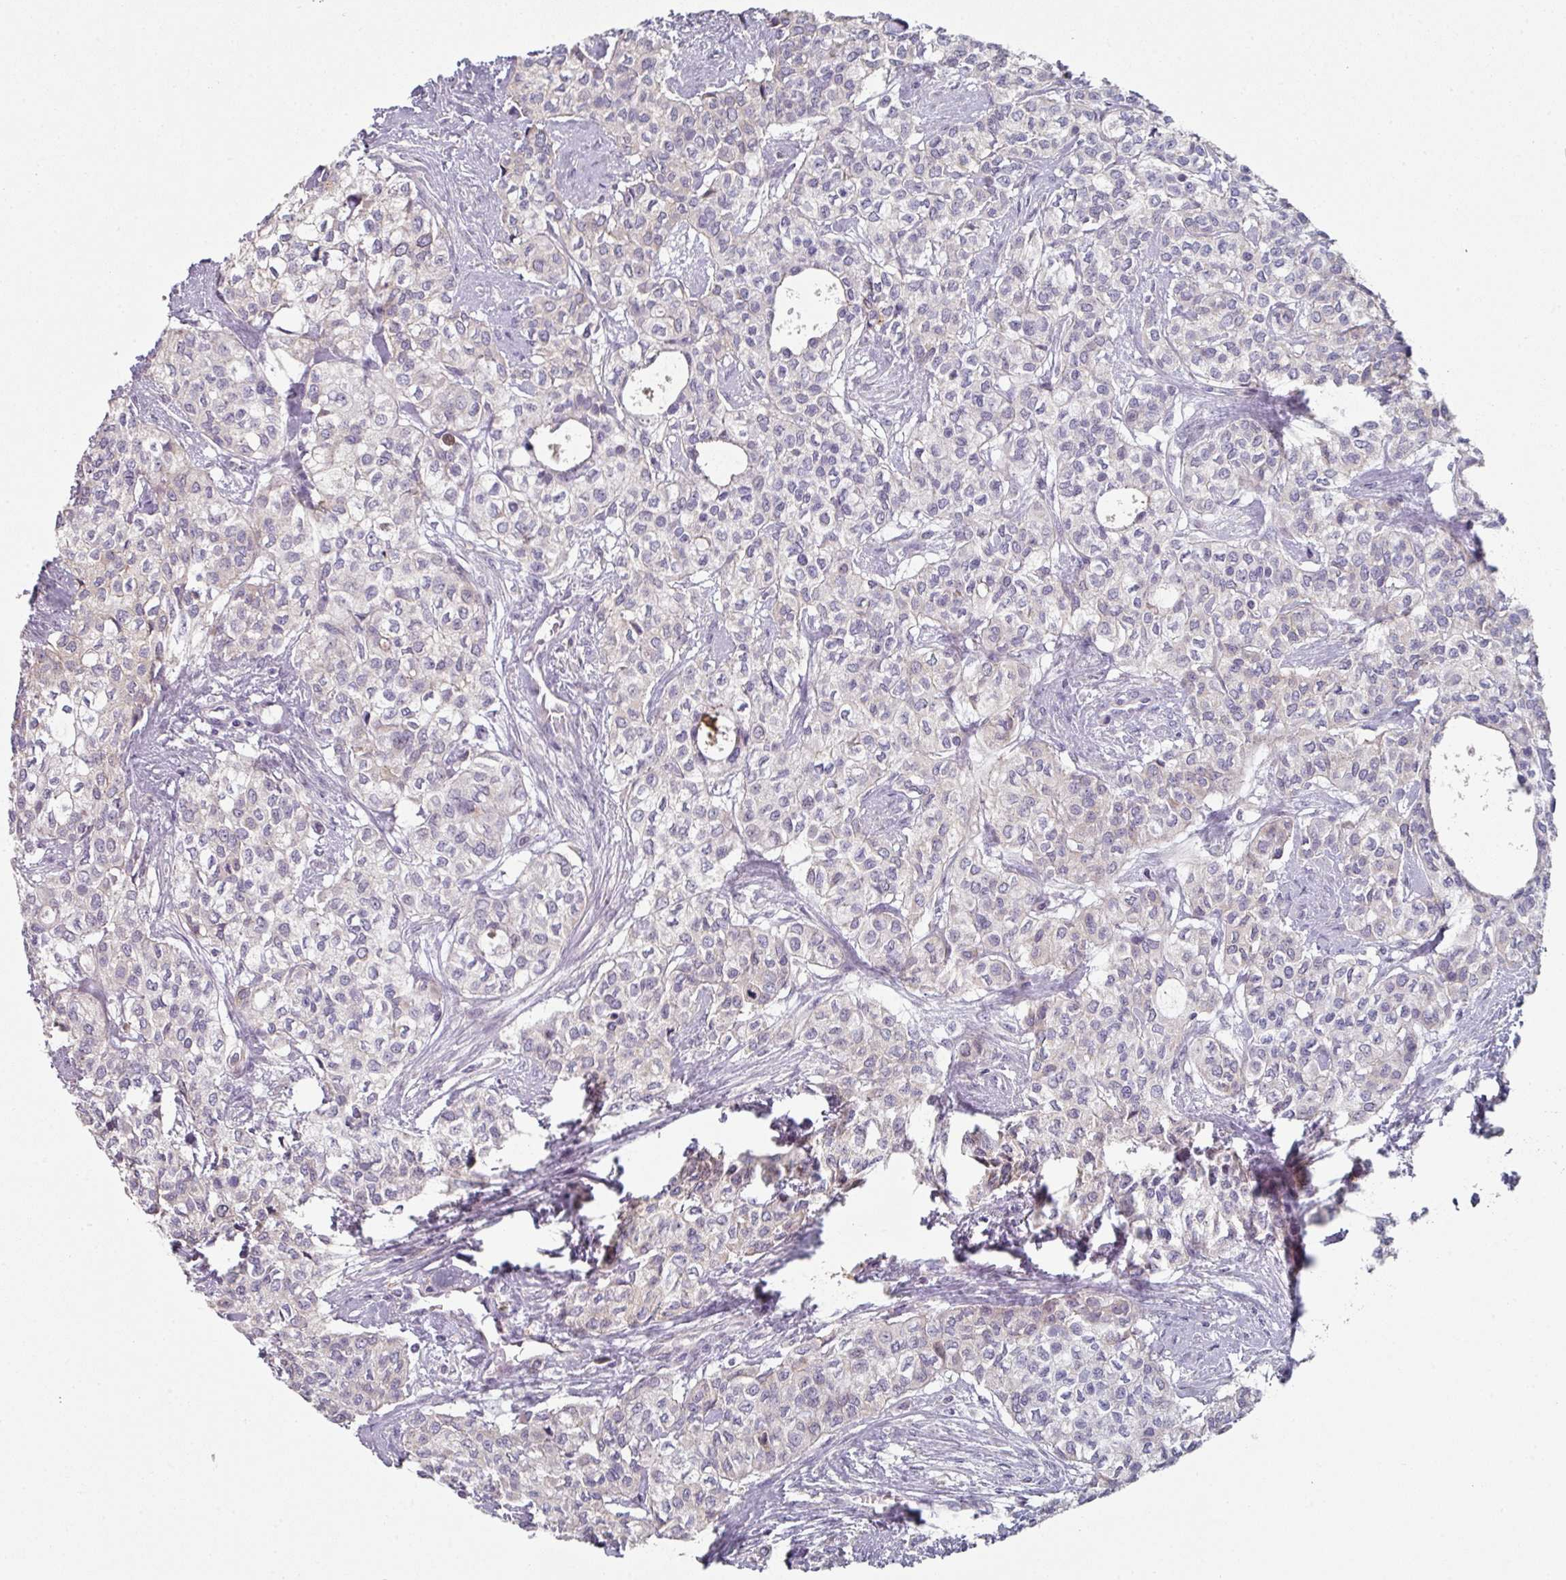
{"staining": {"intensity": "weak", "quantity": "<25%", "location": "cytoplasmic/membranous"}, "tissue": "head and neck cancer", "cell_type": "Tumor cells", "image_type": "cancer", "snomed": [{"axis": "morphology", "description": "Adenocarcinoma, NOS"}, {"axis": "topography", "description": "Head-Neck"}], "caption": "High power microscopy photomicrograph of an IHC histopathology image of head and neck adenocarcinoma, revealing no significant expression in tumor cells.", "gene": "WSB2", "patient": {"sex": "male", "age": 81}}